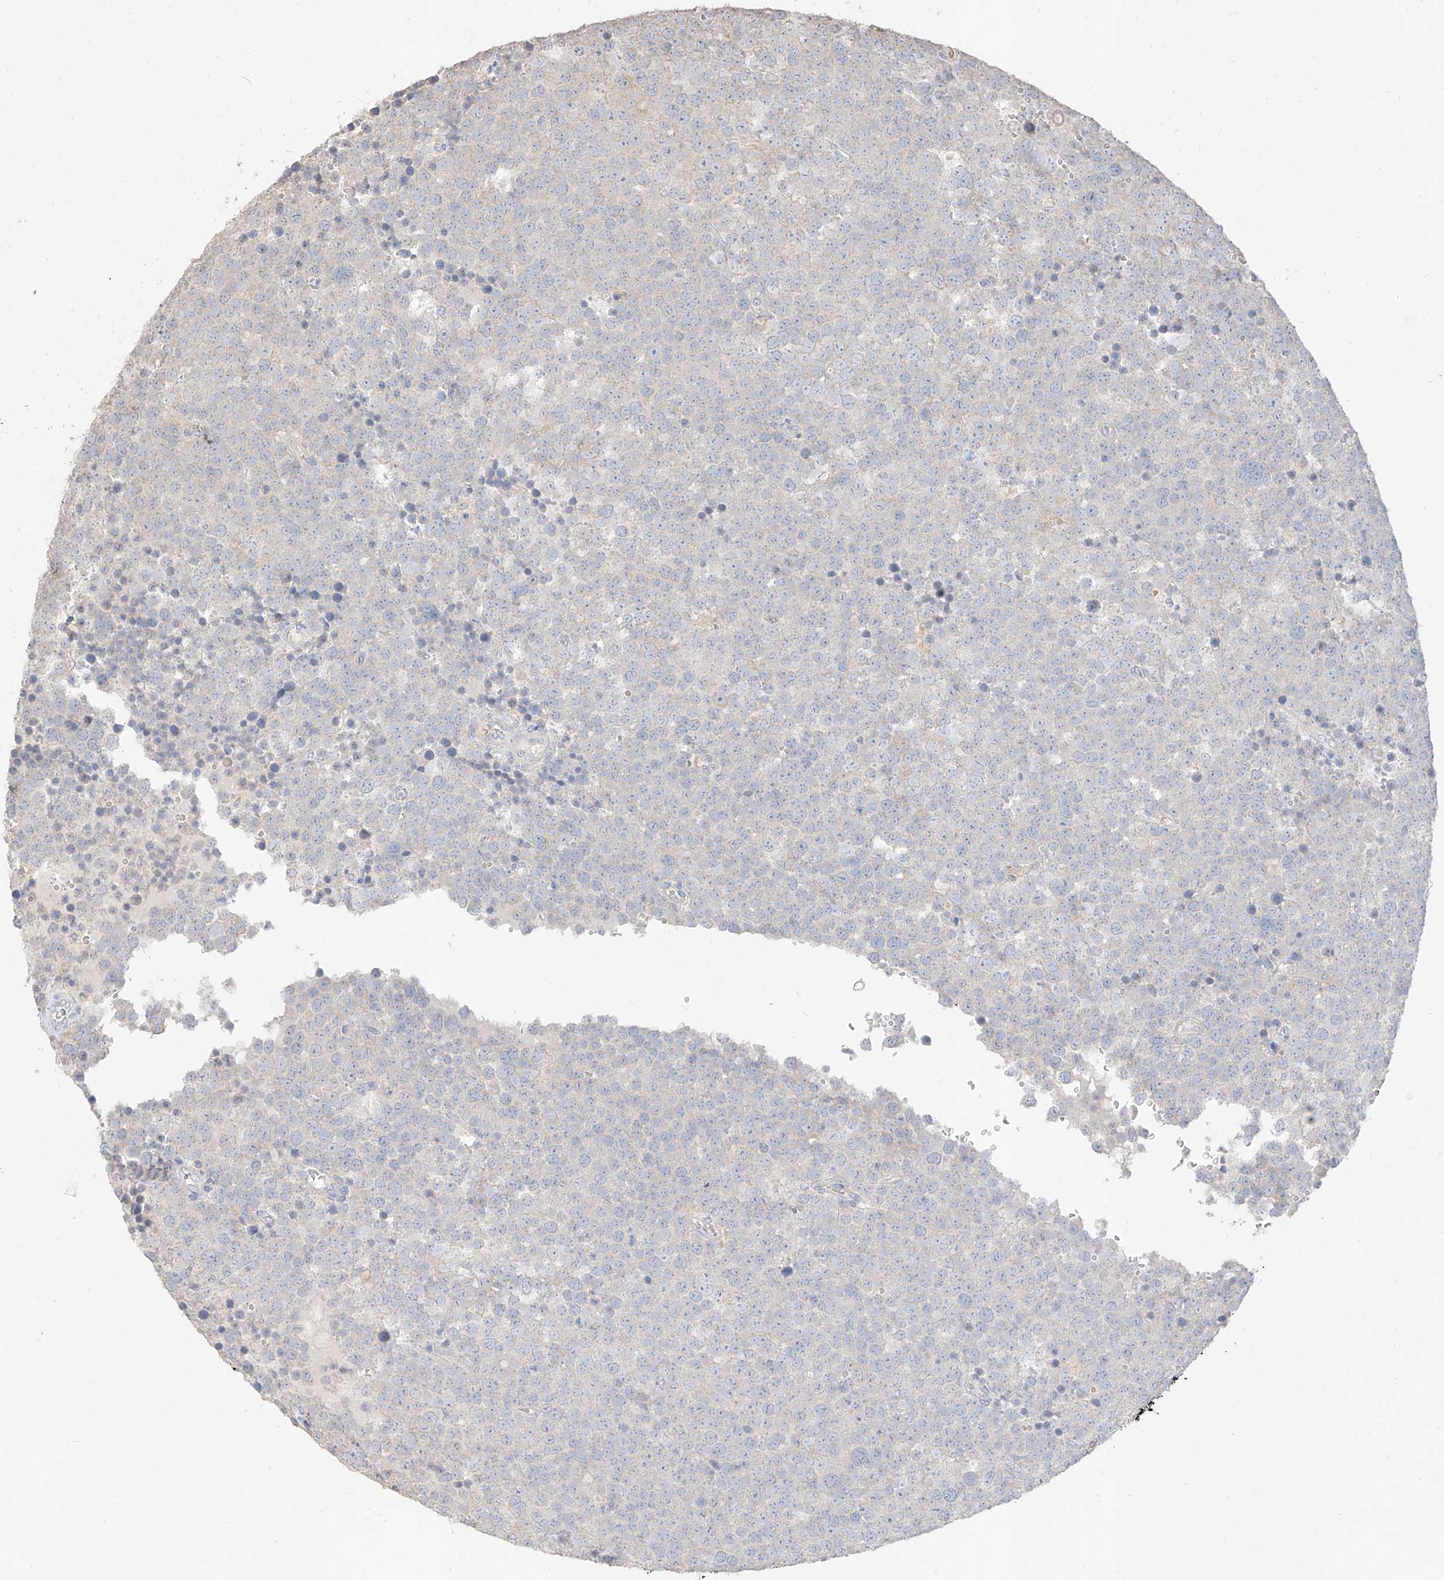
{"staining": {"intensity": "negative", "quantity": "none", "location": "none"}, "tissue": "testis cancer", "cell_type": "Tumor cells", "image_type": "cancer", "snomed": [{"axis": "morphology", "description": "Seminoma, NOS"}, {"axis": "topography", "description": "Testis"}], "caption": "Tumor cells show no significant expression in testis seminoma.", "gene": "ZZEF1", "patient": {"sex": "male", "age": 71}}